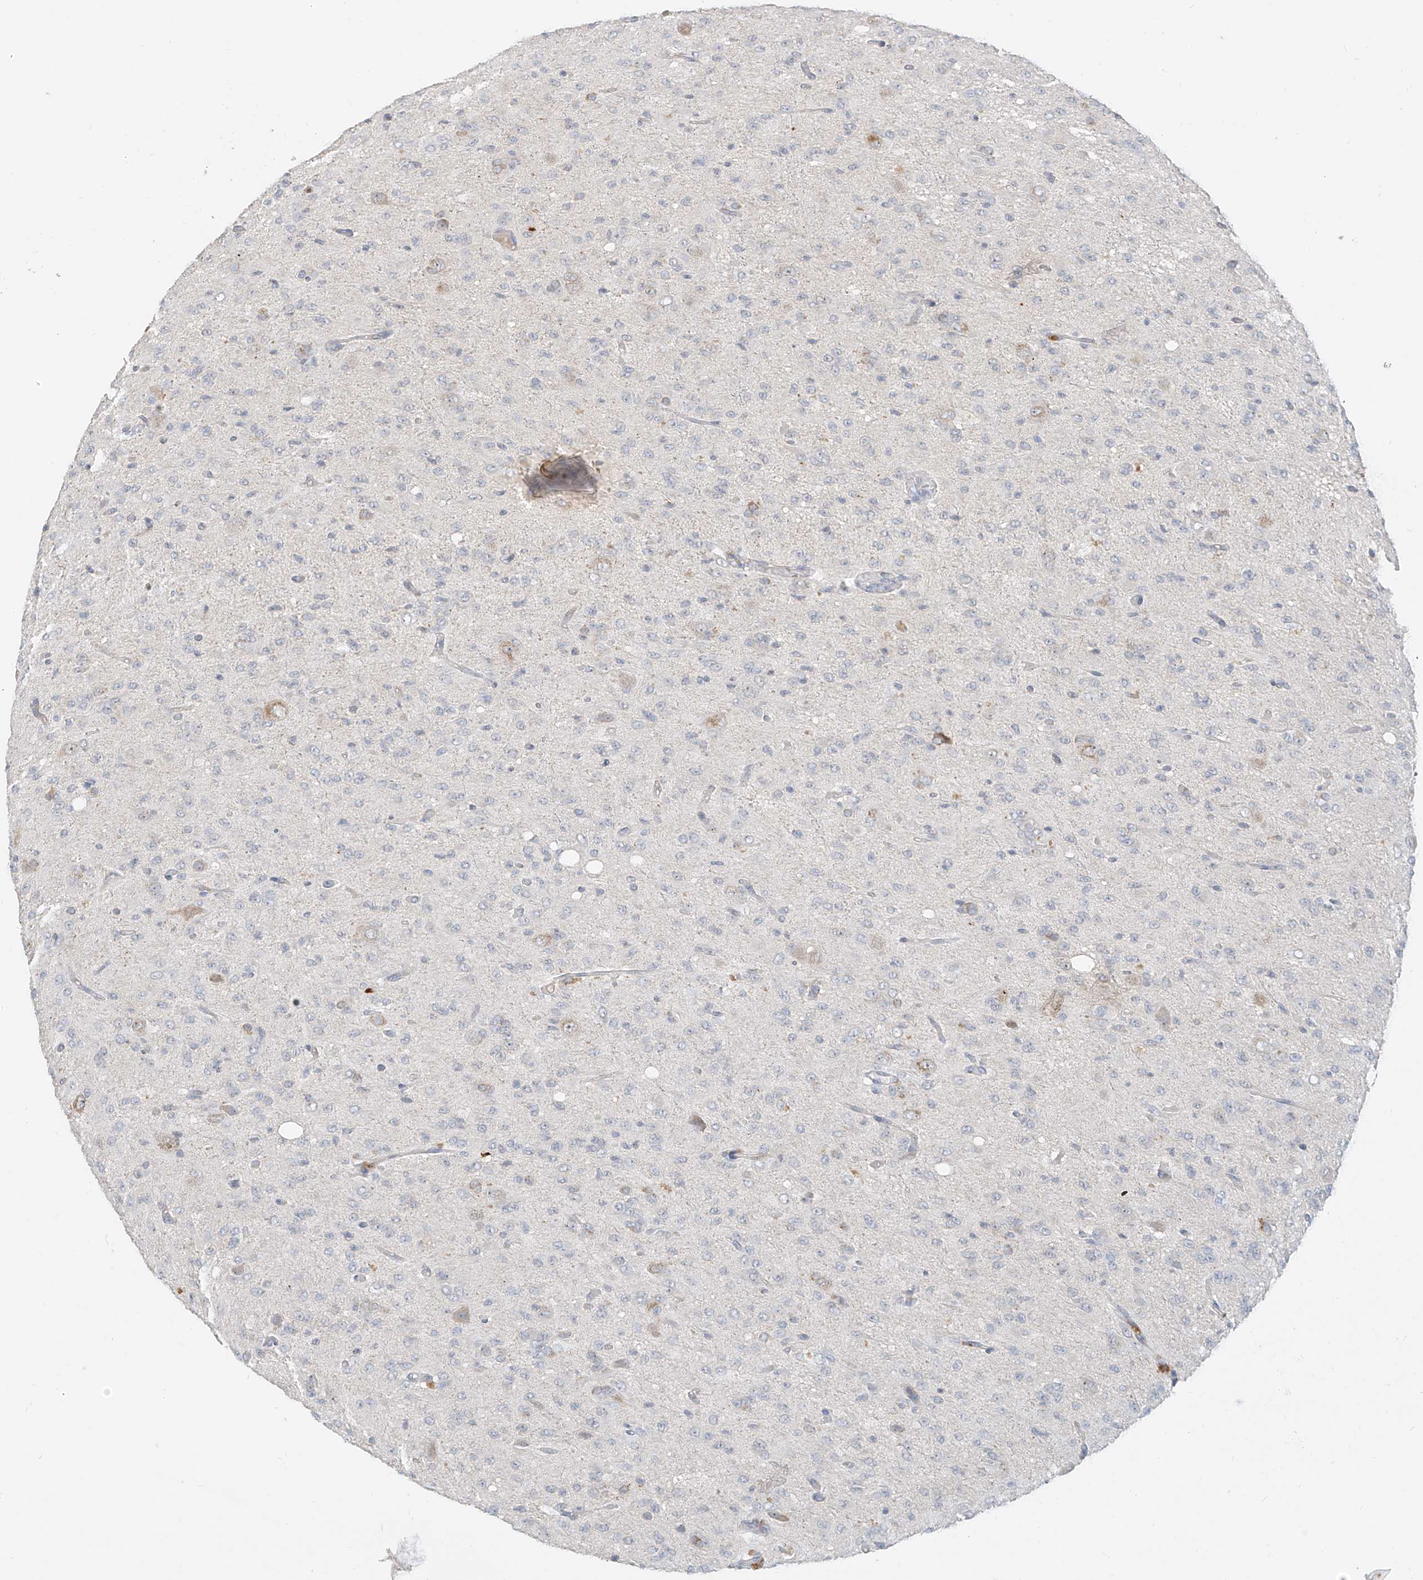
{"staining": {"intensity": "negative", "quantity": "none", "location": "none"}, "tissue": "glioma", "cell_type": "Tumor cells", "image_type": "cancer", "snomed": [{"axis": "morphology", "description": "Glioma, malignant, High grade"}, {"axis": "topography", "description": "Brain"}], "caption": "The histopathology image reveals no staining of tumor cells in malignant glioma (high-grade).", "gene": "C2orf42", "patient": {"sex": "female", "age": 59}}